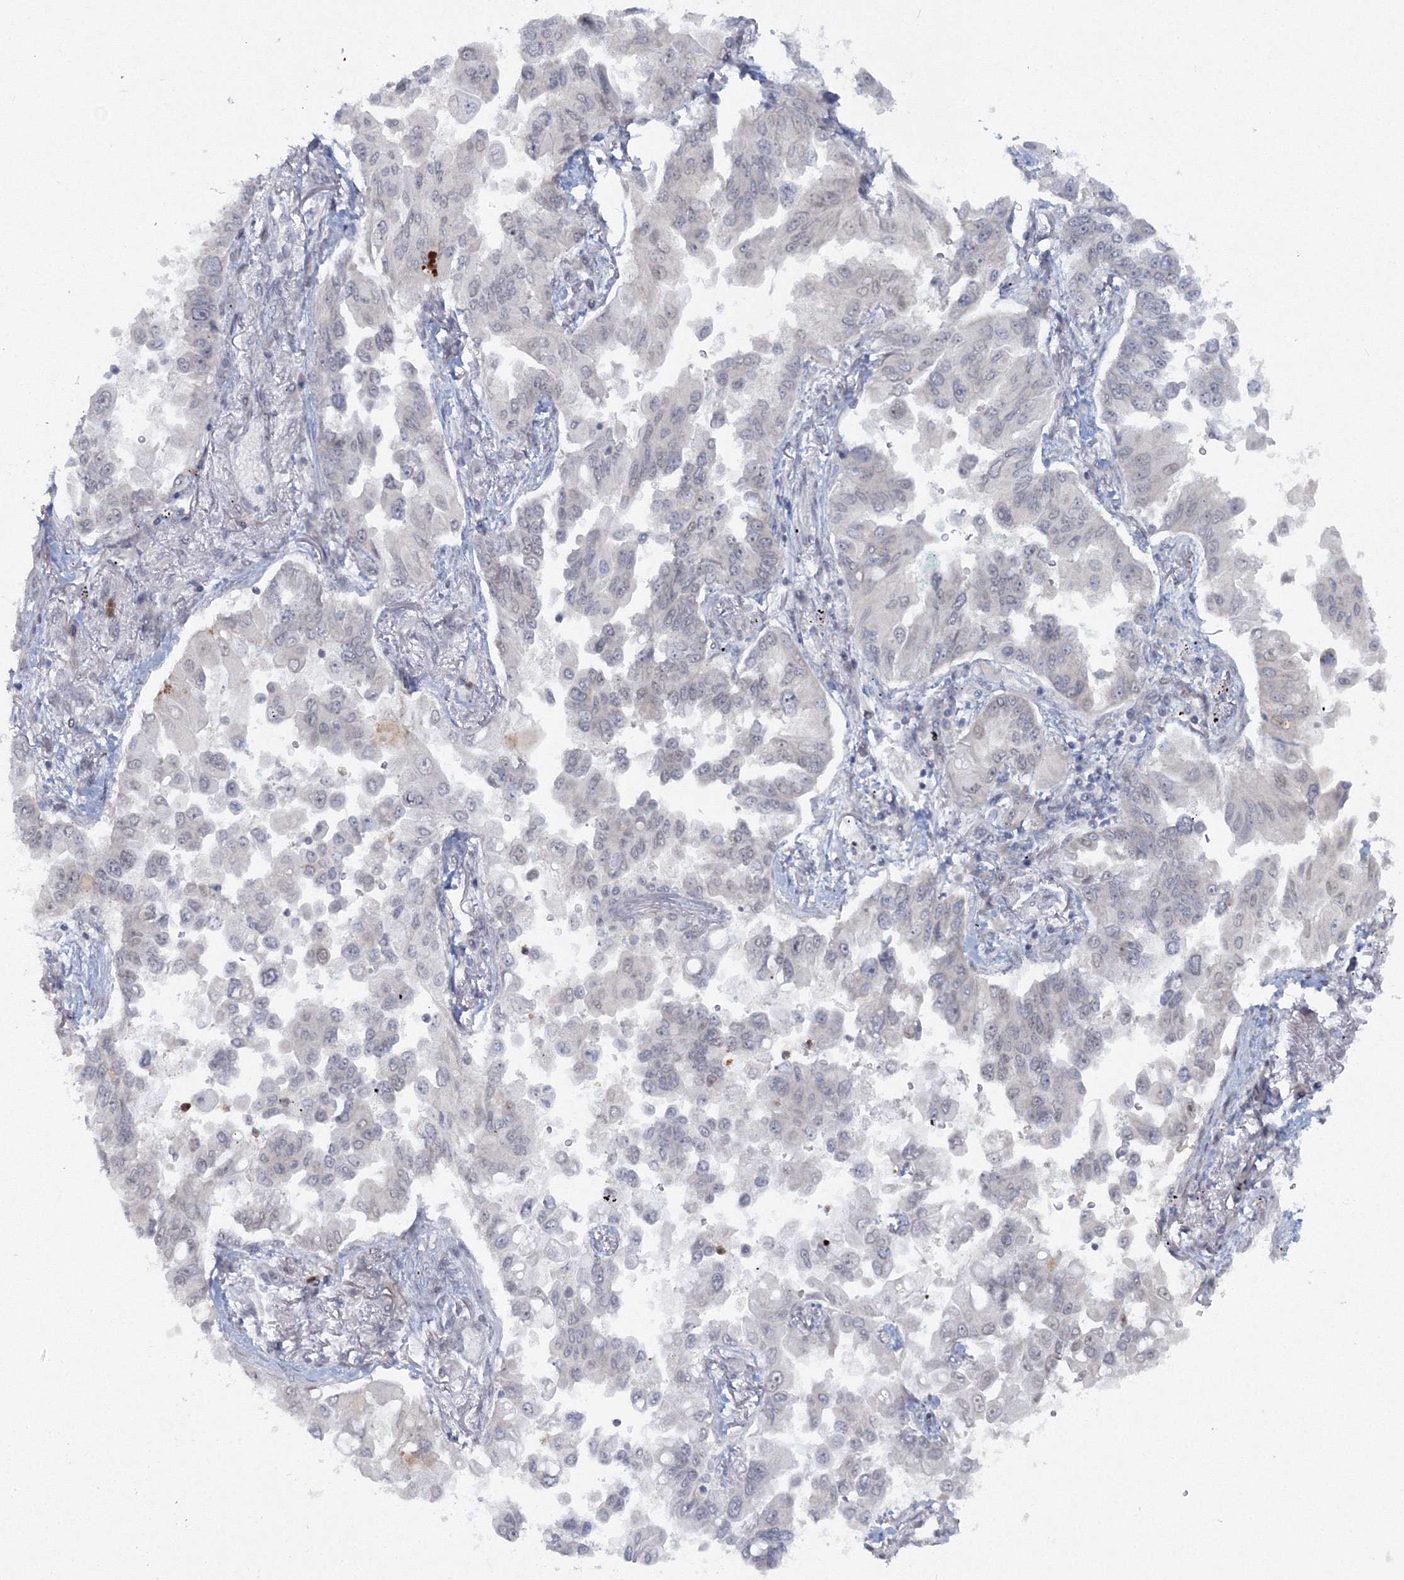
{"staining": {"intensity": "negative", "quantity": "none", "location": "none"}, "tissue": "lung cancer", "cell_type": "Tumor cells", "image_type": "cancer", "snomed": [{"axis": "morphology", "description": "Adenocarcinoma, NOS"}, {"axis": "topography", "description": "Lung"}], "caption": "DAB immunohistochemical staining of human lung cancer (adenocarcinoma) displays no significant expression in tumor cells.", "gene": "C3orf33", "patient": {"sex": "female", "age": 67}}